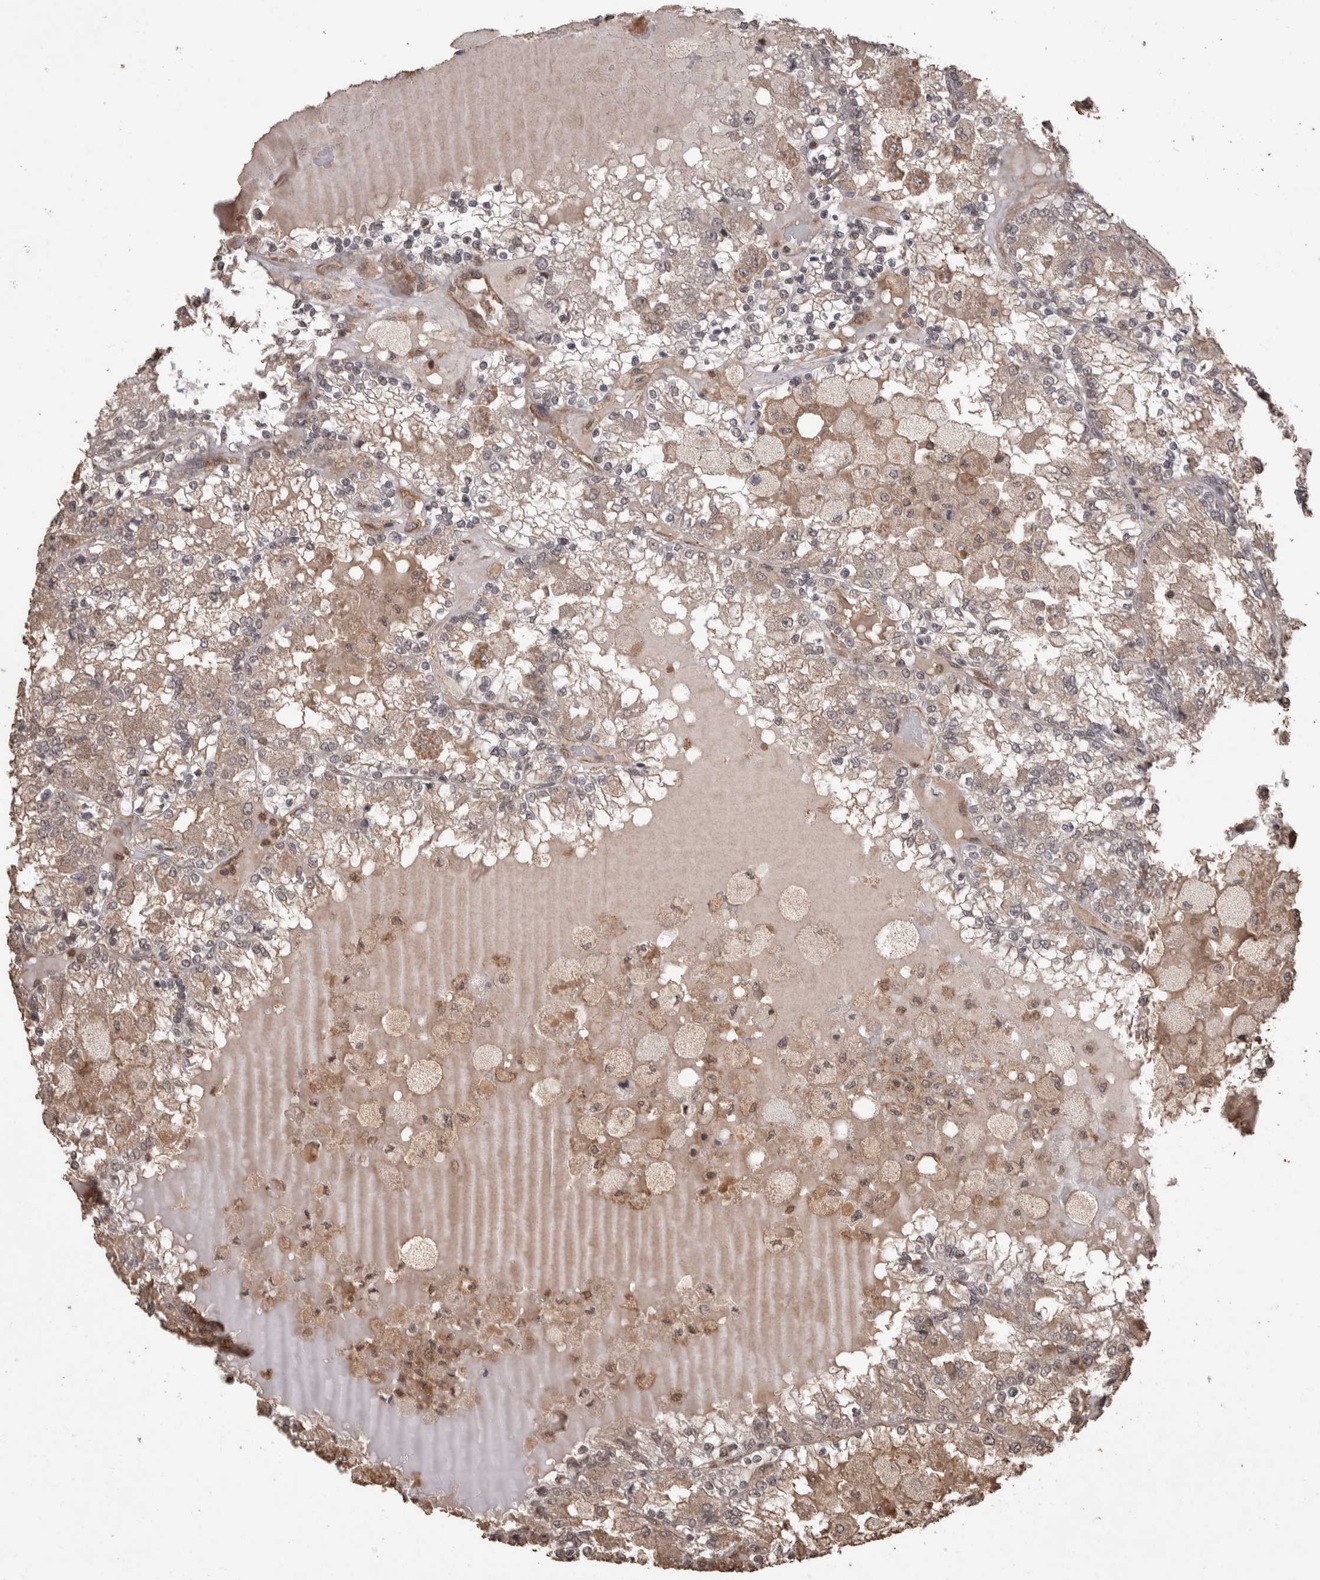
{"staining": {"intensity": "weak", "quantity": ">75%", "location": "cytoplasmic/membranous"}, "tissue": "renal cancer", "cell_type": "Tumor cells", "image_type": "cancer", "snomed": [{"axis": "morphology", "description": "Adenocarcinoma, NOS"}, {"axis": "topography", "description": "Kidney"}], "caption": "High-magnification brightfield microscopy of renal cancer (adenocarcinoma) stained with DAB (brown) and counterstained with hematoxylin (blue). tumor cells exhibit weak cytoplasmic/membranous positivity is appreciated in about>75% of cells. The staining was performed using DAB, with brown indicating positive protein expression. Nuclei are stained blue with hematoxylin.", "gene": "PINK1", "patient": {"sex": "female", "age": 56}}